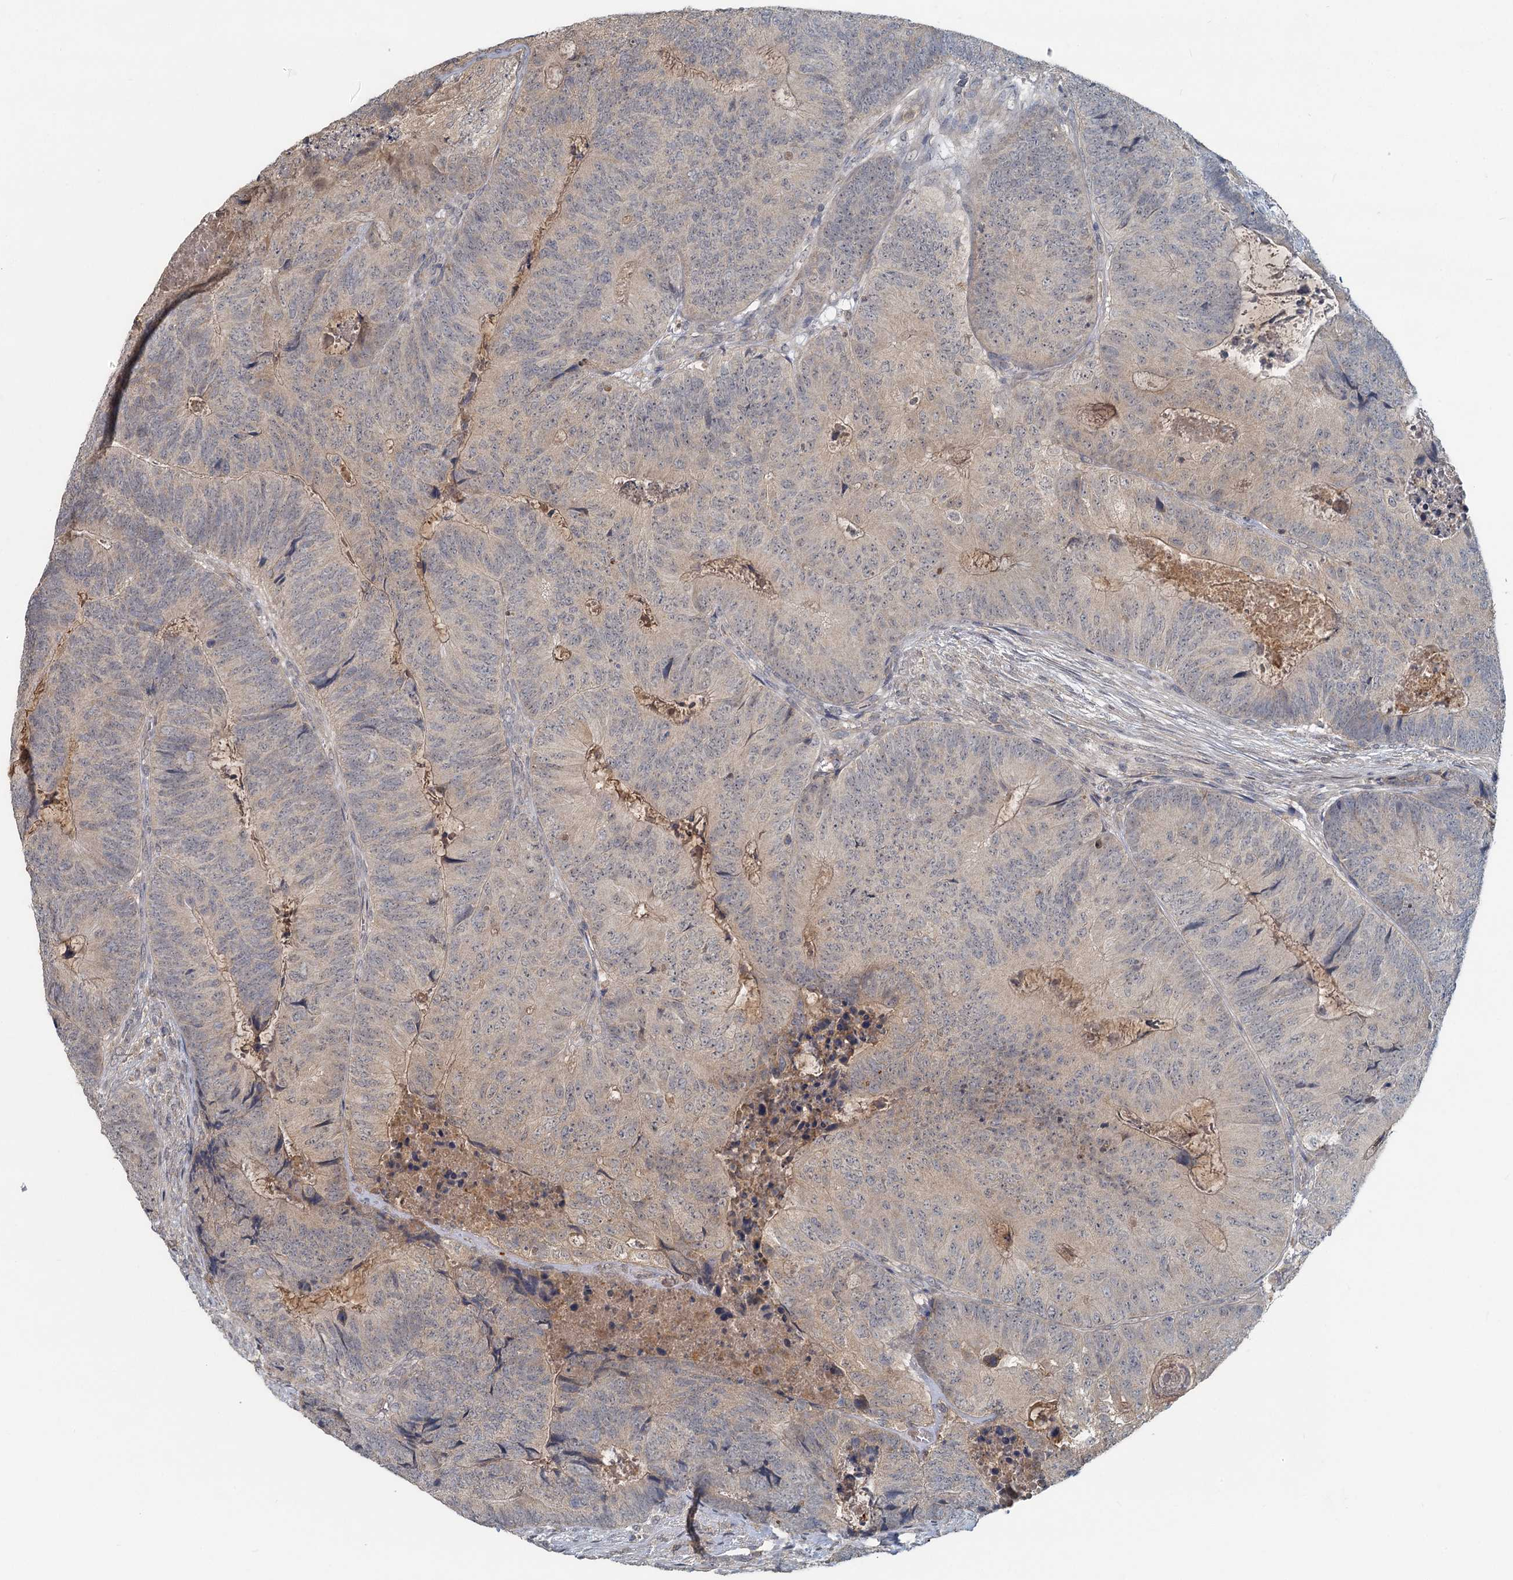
{"staining": {"intensity": "weak", "quantity": "<25%", "location": "cytoplasmic/membranous"}, "tissue": "colorectal cancer", "cell_type": "Tumor cells", "image_type": "cancer", "snomed": [{"axis": "morphology", "description": "Adenocarcinoma, NOS"}, {"axis": "topography", "description": "Colon"}], "caption": "This histopathology image is of colorectal adenocarcinoma stained with IHC to label a protein in brown with the nuclei are counter-stained blue. There is no positivity in tumor cells. The staining is performed using DAB brown chromogen with nuclei counter-stained in using hematoxylin.", "gene": "HERC3", "patient": {"sex": "female", "age": 67}}